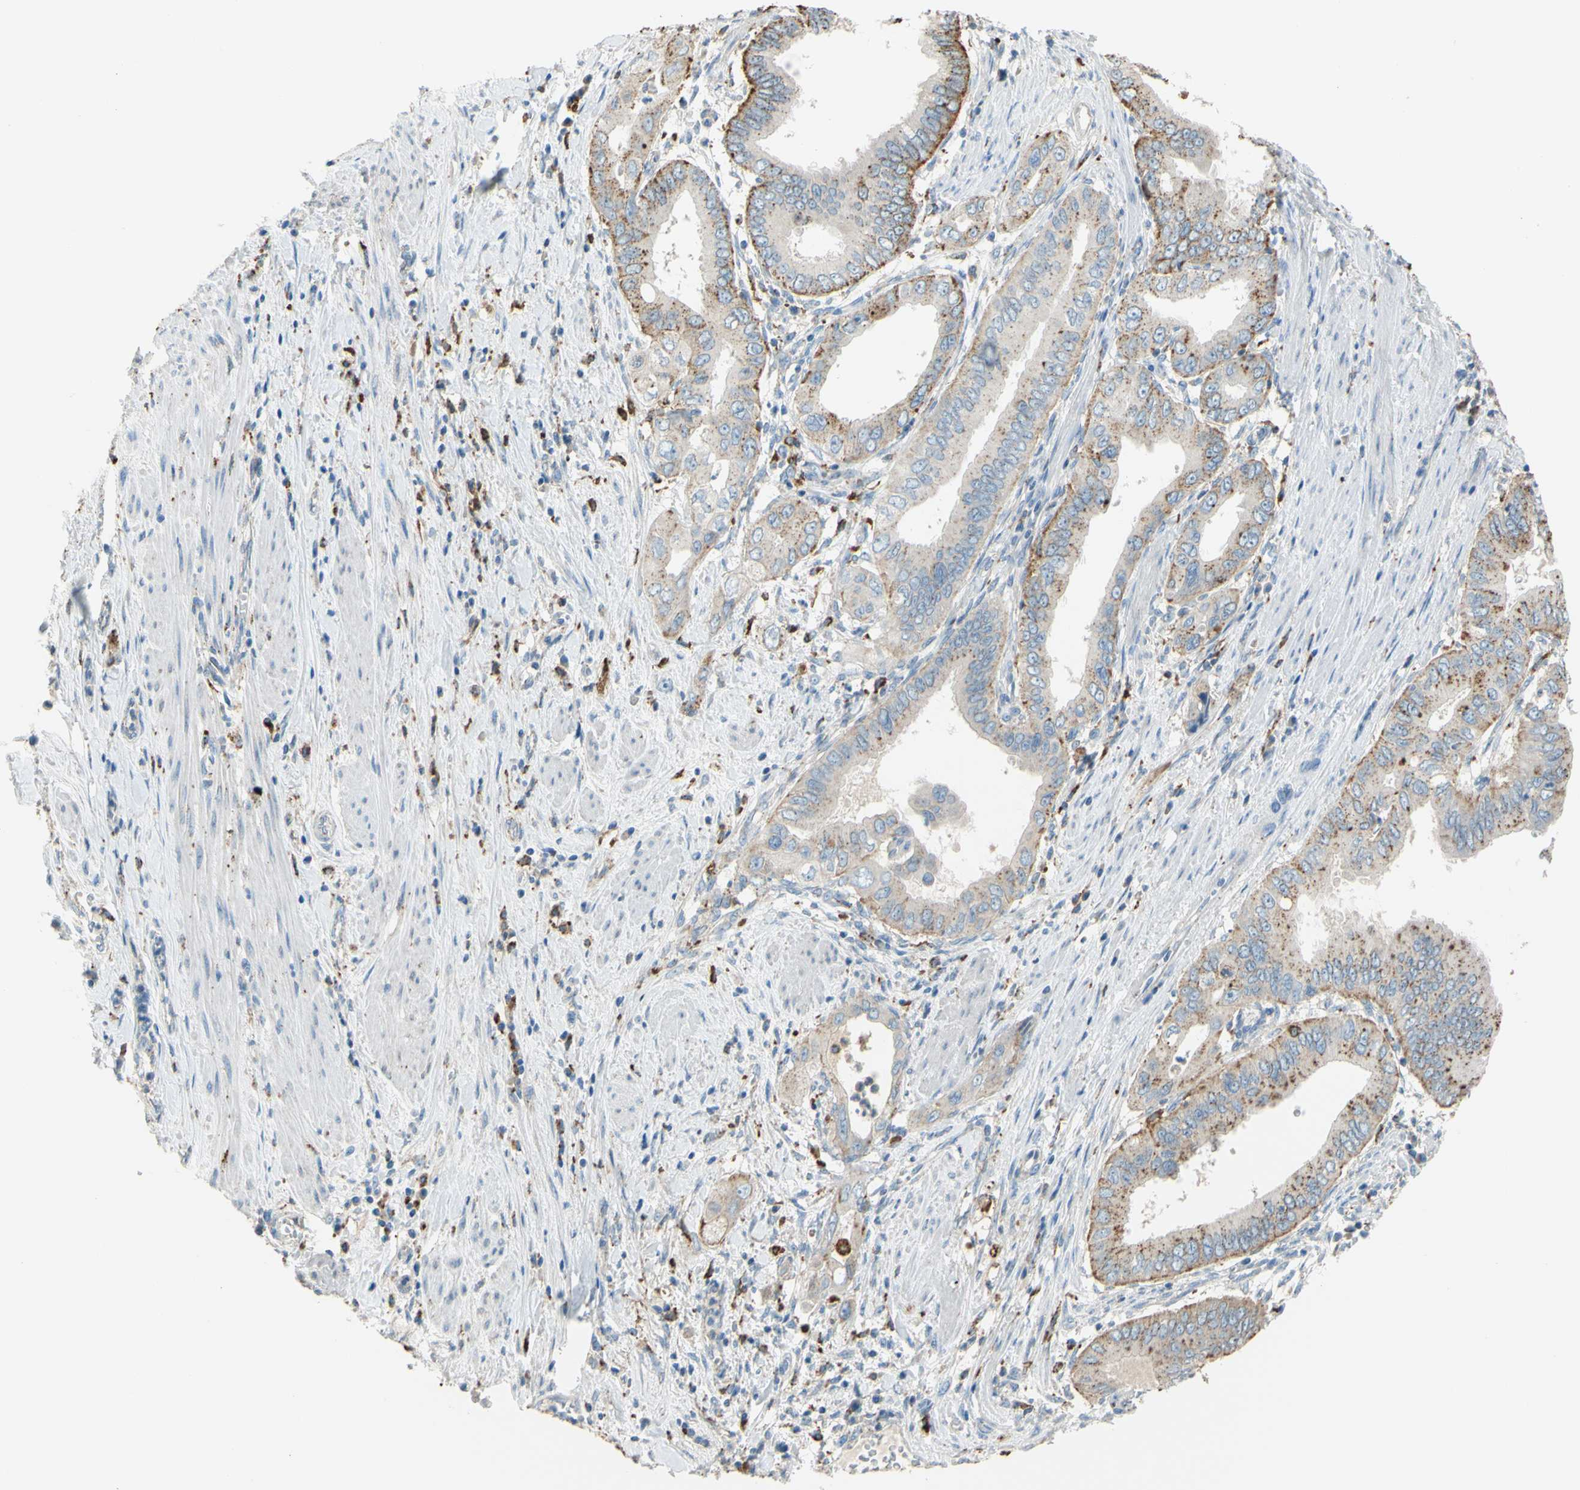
{"staining": {"intensity": "weak", "quantity": ">75%", "location": "cytoplasmic/membranous"}, "tissue": "pancreatic cancer", "cell_type": "Tumor cells", "image_type": "cancer", "snomed": [{"axis": "morphology", "description": "Normal tissue, NOS"}, {"axis": "topography", "description": "Lymph node"}], "caption": "This histopathology image shows IHC staining of human pancreatic cancer, with low weak cytoplasmic/membranous positivity in approximately >75% of tumor cells.", "gene": "CTSD", "patient": {"sex": "male", "age": 50}}